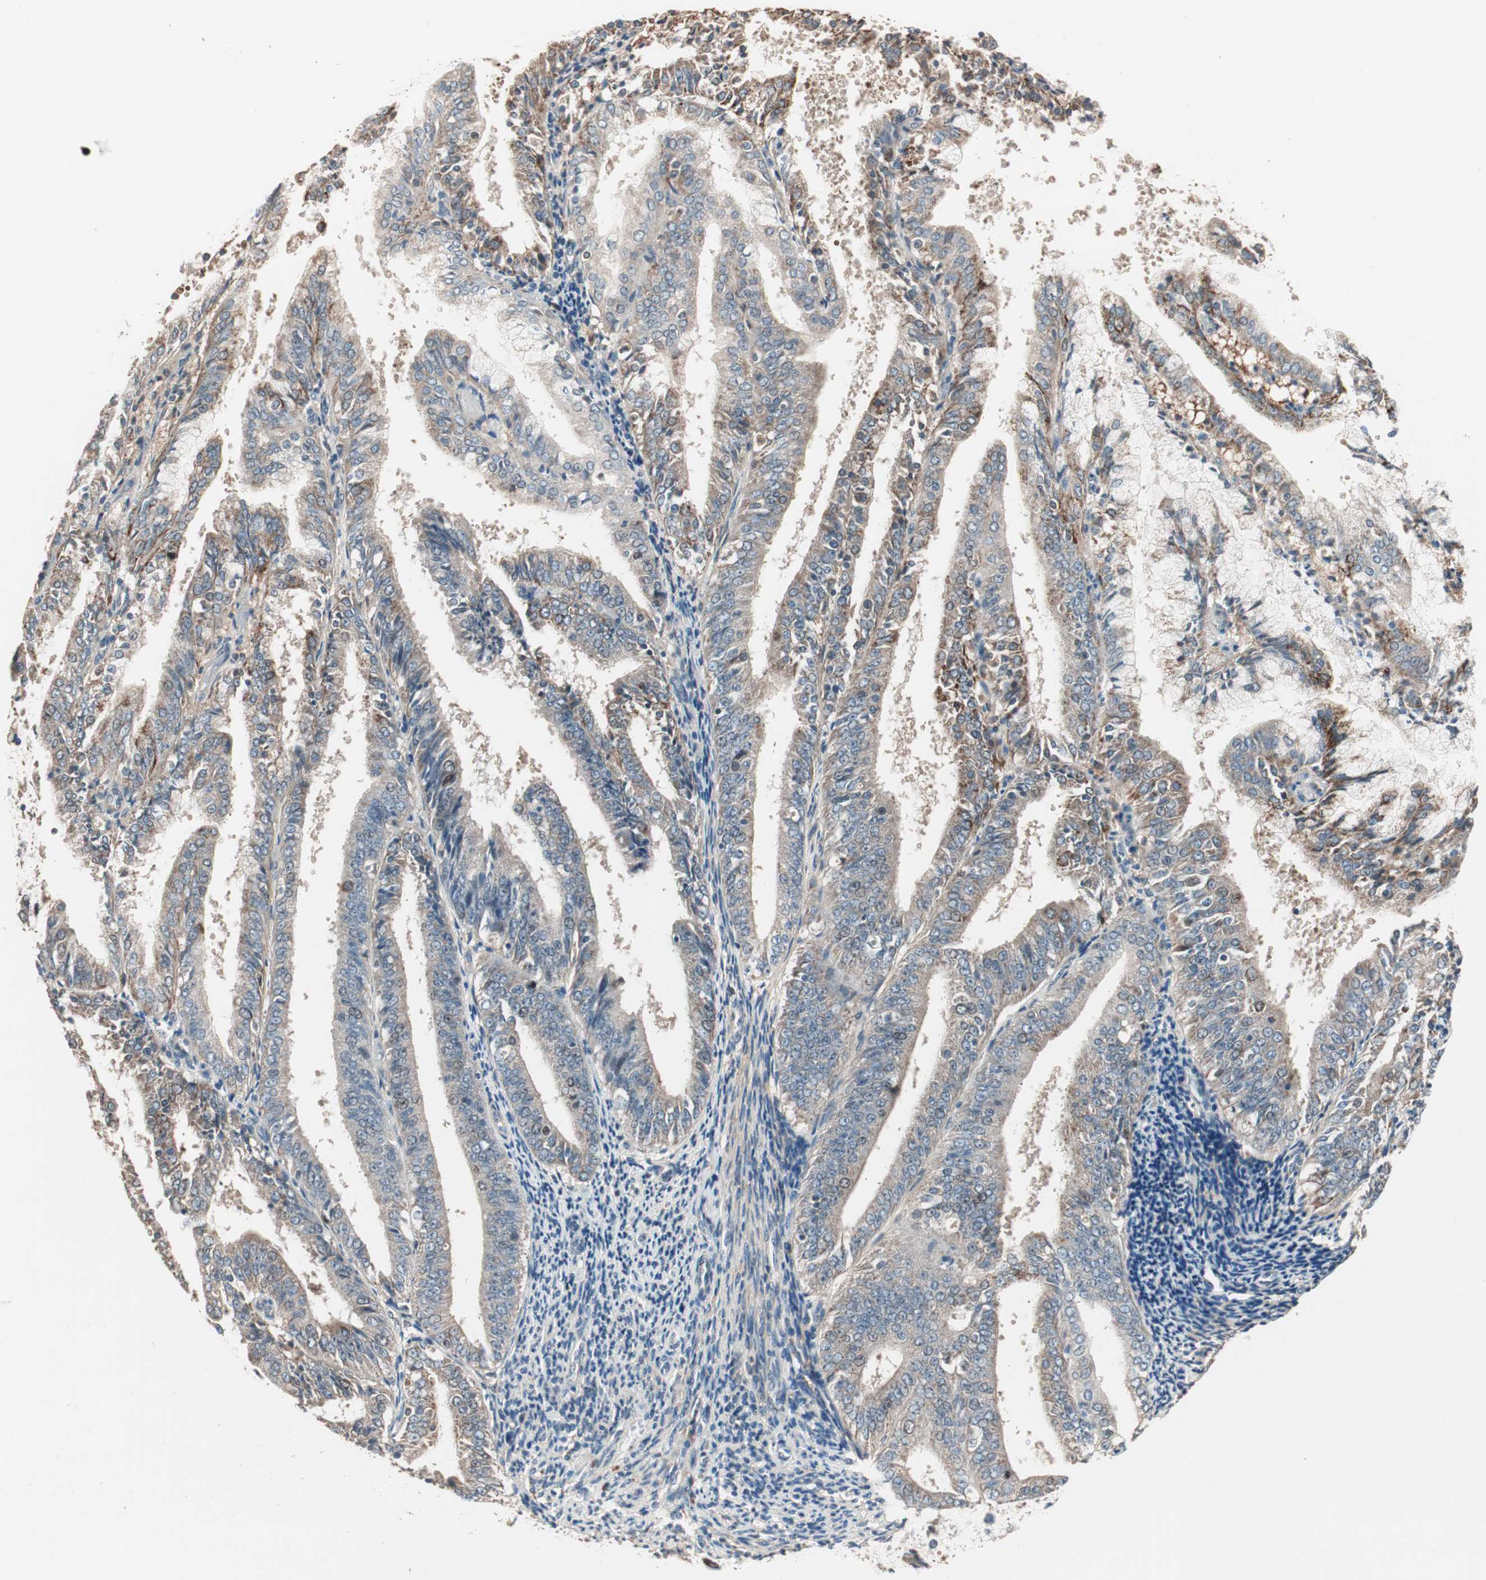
{"staining": {"intensity": "moderate", "quantity": ">75%", "location": "cytoplasmic/membranous"}, "tissue": "endometrial cancer", "cell_type": "Tumor cells", "image_type": "cancer", "snomed": [{"axis": "morphology", "description": "Adenocarcinoma, NOS"}, {"axis": "topography", "description": "Endometrium"}], "caption": "IHC micrograph of neoplastic tissue: human endometrial adenocarcinoma stained using immunohistochemistry (IHC) shows medium levels of moderate protein expression localized specifically in the cytoplasmic/membranous of tumor cells, appearing as a cytoplasmic/membranous brown color.", "gene": "NFRKB", "patient": {"sex": "female", "age": 63}}